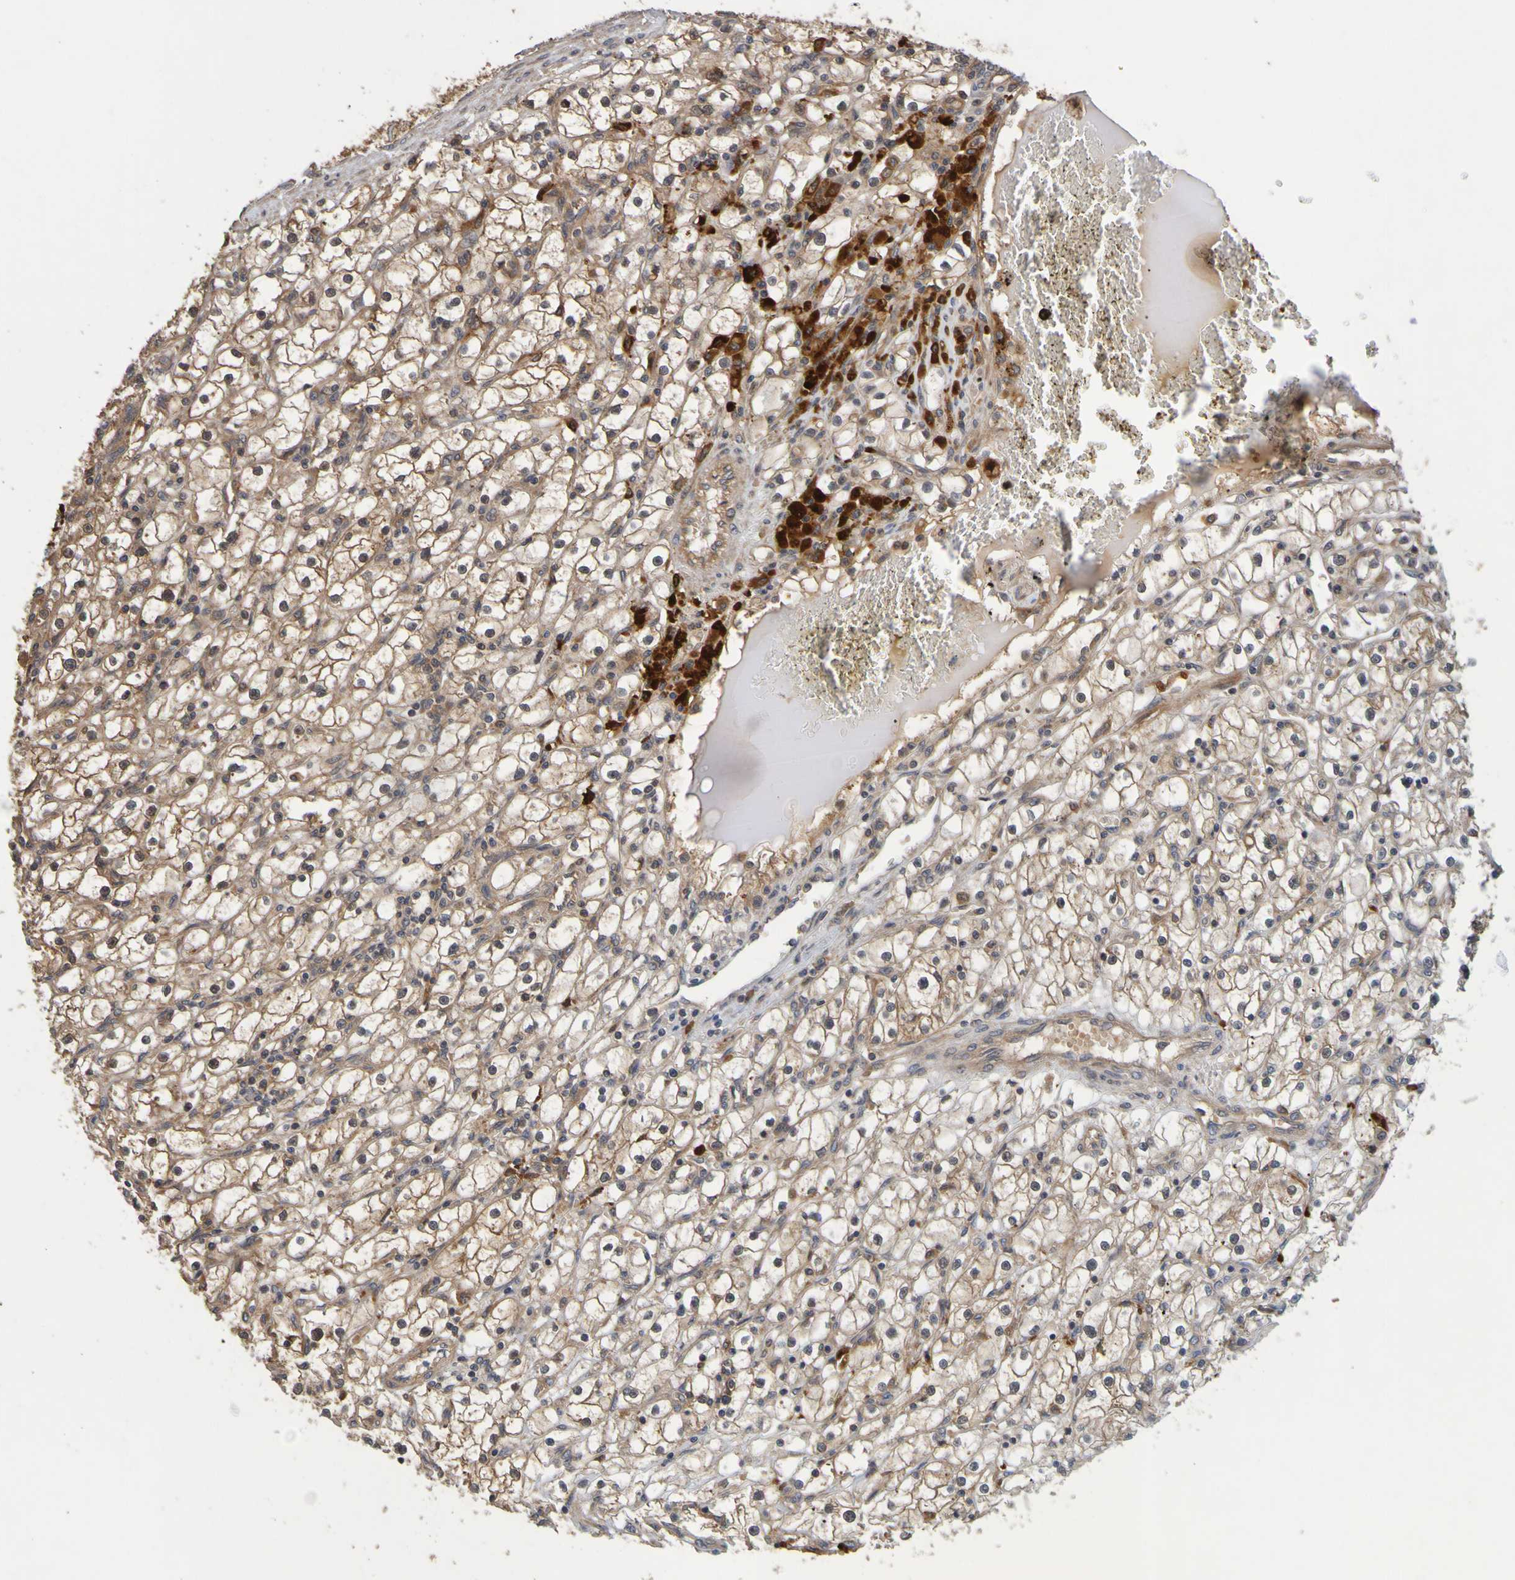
{"staining": {"intensity": "moderate", "quantity": ">75%", "location": "cytoplasmic/membranous"}, "tissue": "renal cancer", "cell_type": "Tumor cells", "image_type": "cancer", "snomed": [{"axis": "morphology", "description": "Adenocarcinoma, NOS"}, {"axis": "topography", "description": "Kidney"}], "caption": "About >75% of tumor cells in renal cancer exhibit moderate cytoplasmic/membranous protein expression as visualized by brown immunohistochemical staining.", "gene": "OCRL", "patient": {"sex": "male", "age": 56}}